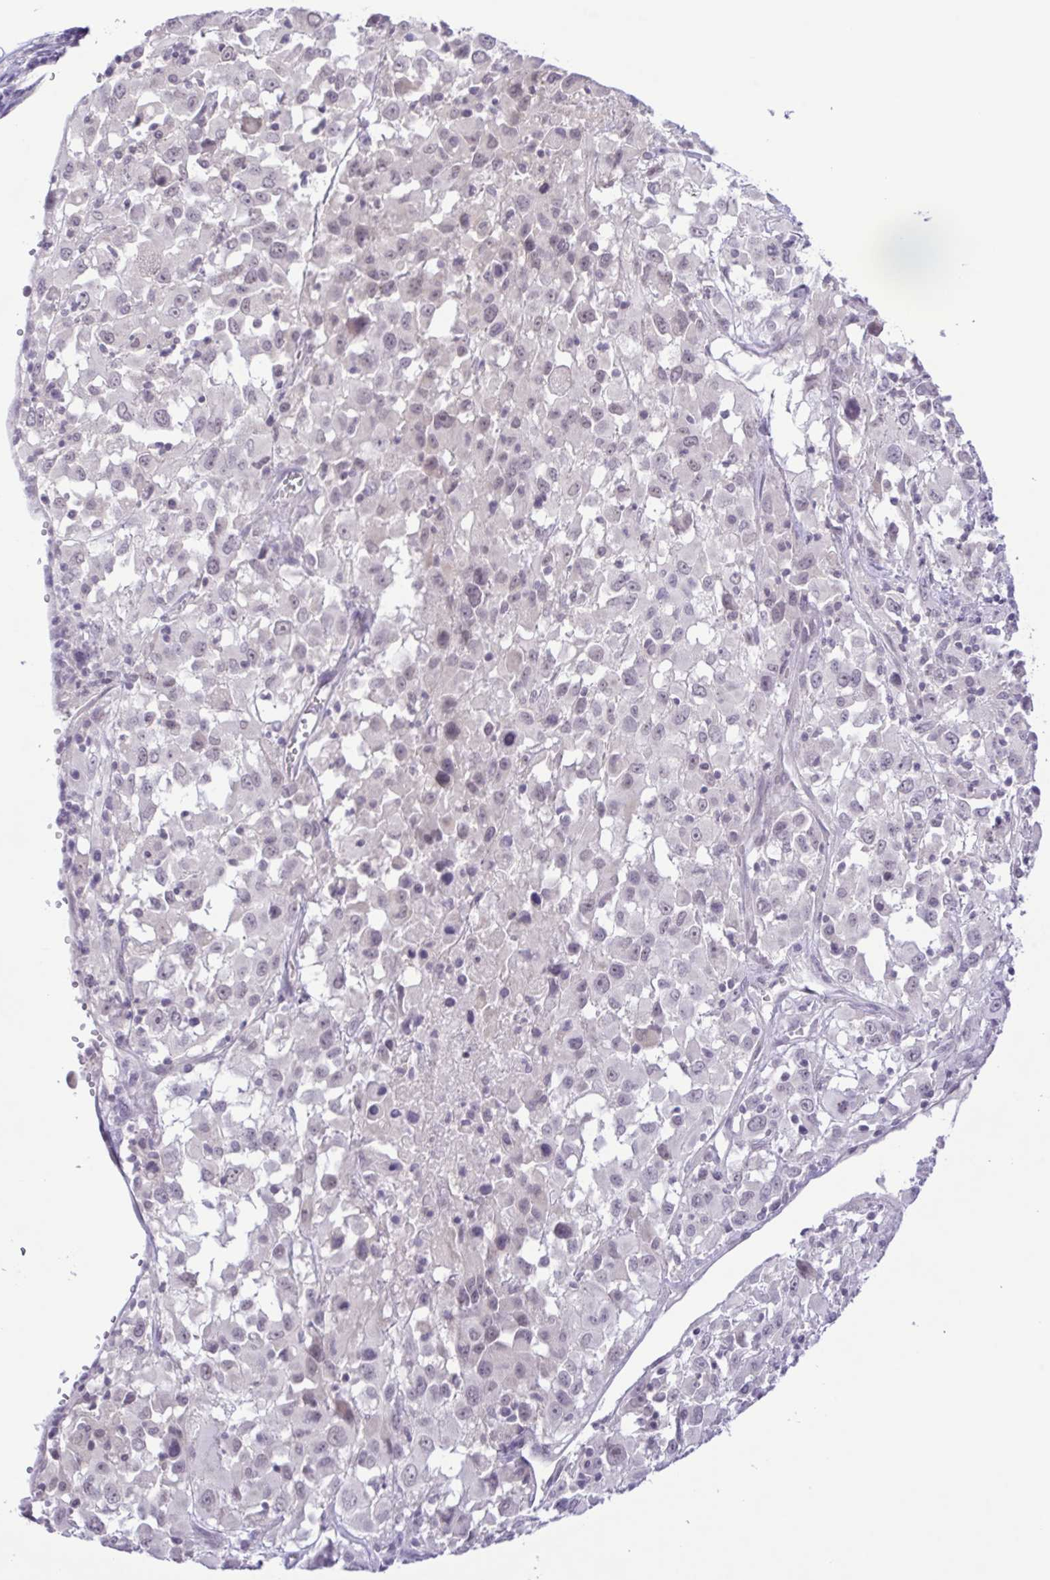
{"staining": {"intensity": "negative", "quantity": "none", "location": "none"}, "tissue": "melanoma", "cell_type": "Tumor cells", "image_type": "cancer", "snomed": [{"axis": "morphology", "description": "Malignant melanoma, Metastatic site"}, {"axis": "topography", "description": "Soft tissue"}], "caption": "This micrograph is of melanoma stained with immunohistochemistry to label a protein in brown with the nuclei are counter-stained blue. There is no positivity in tumor cells.", "gene": "IL1RN", "patient": {"sex": "male", "age": 50}}